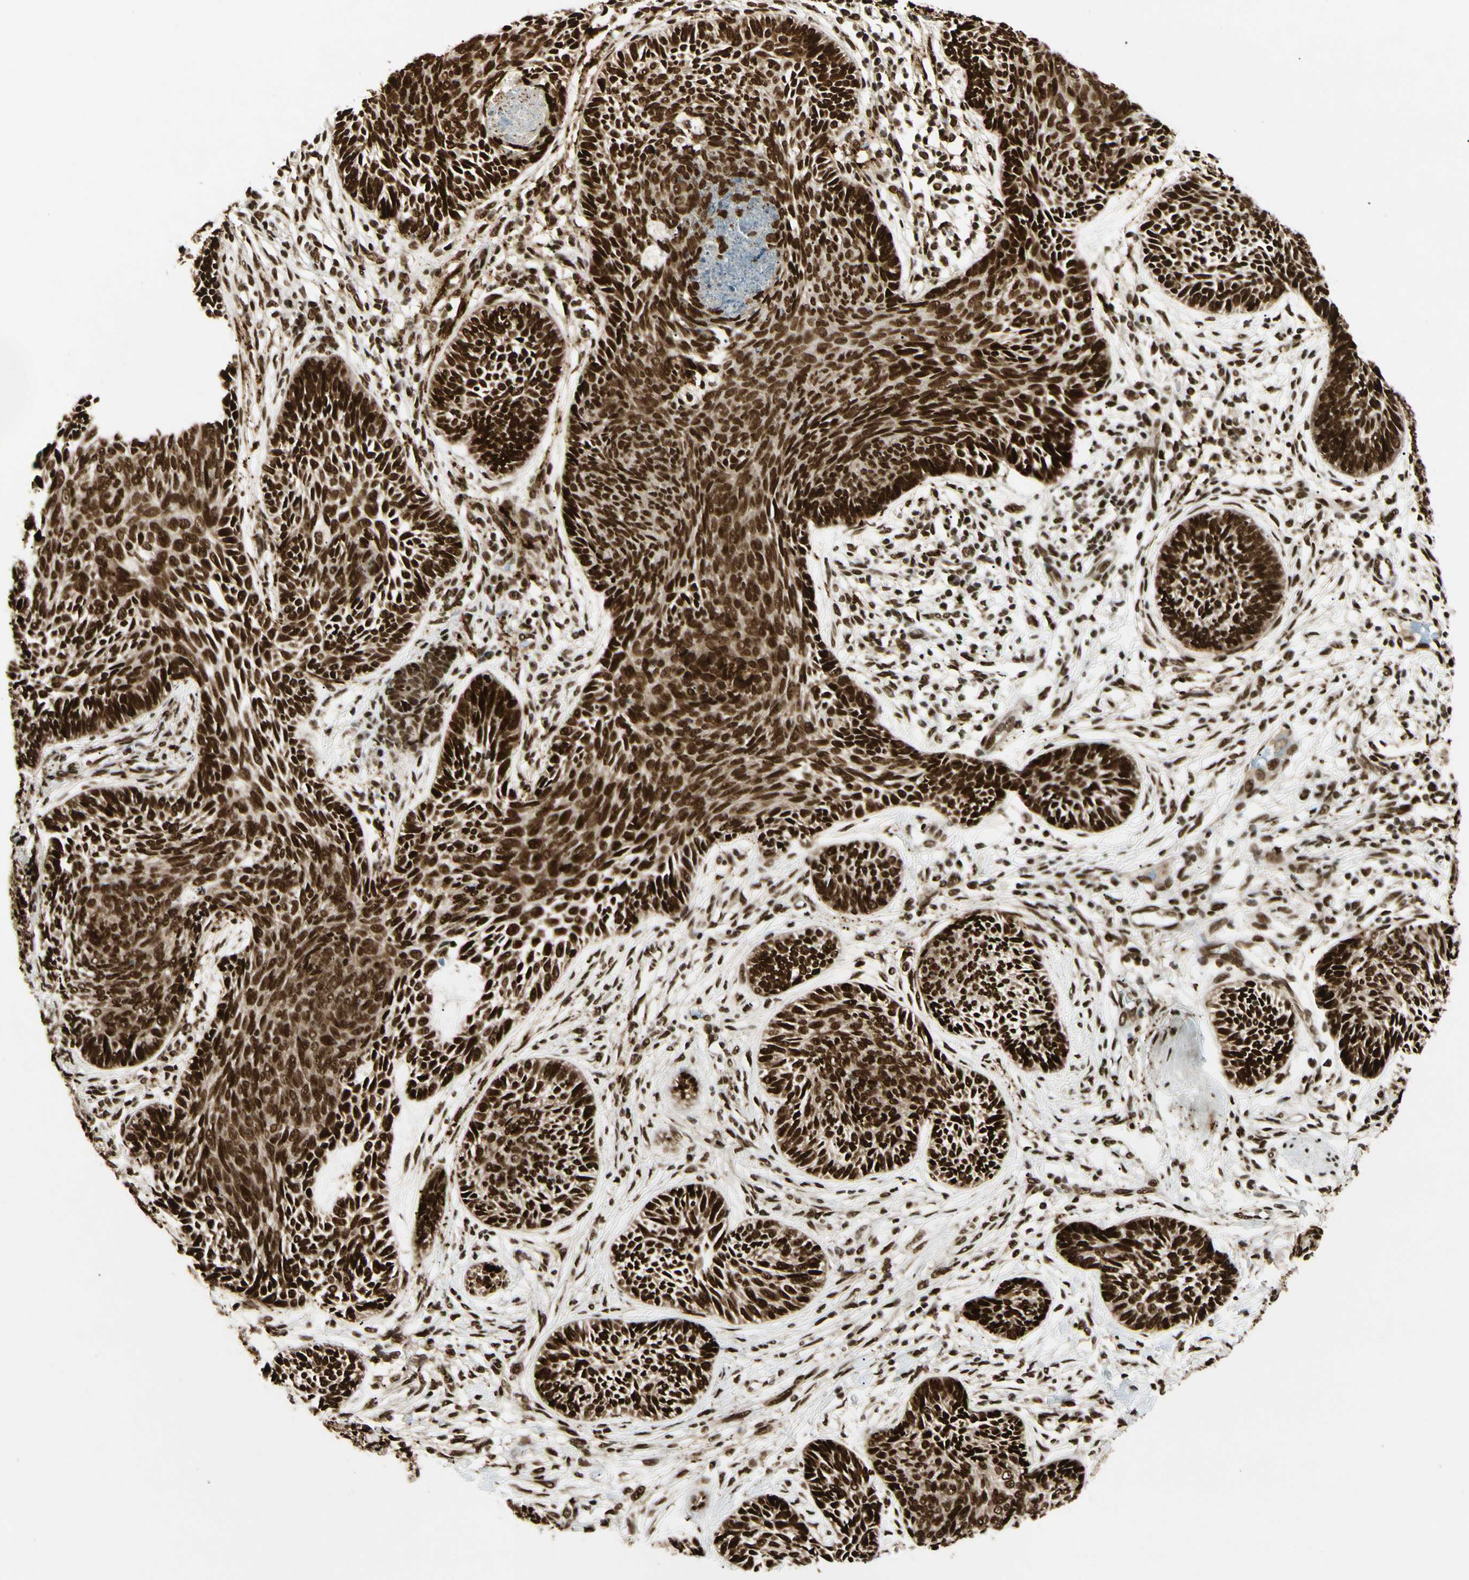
{"staining": {"intensity": "strong", "quantity": ">75%", "location": "cytoplasmic/membranous,nuclear"}, "tissue": "skin cancer", "cell_type": "Tumor cells", "image_type": "cancer", "snomed": [{"axis": "morphology", "description": "Papilloma, NOS"}, {"axis": "morphology", "description": "Basal cell carcinoma"}, {"axis": "topography", "description": "Skin"}], "caption": "Skin cancer tissue shows strong cytoplasmic/membranous and nuclear expression in approximately >75% of tumor cells", "gene": "FUS", "patient": {"sex": "male", "age": 87}}